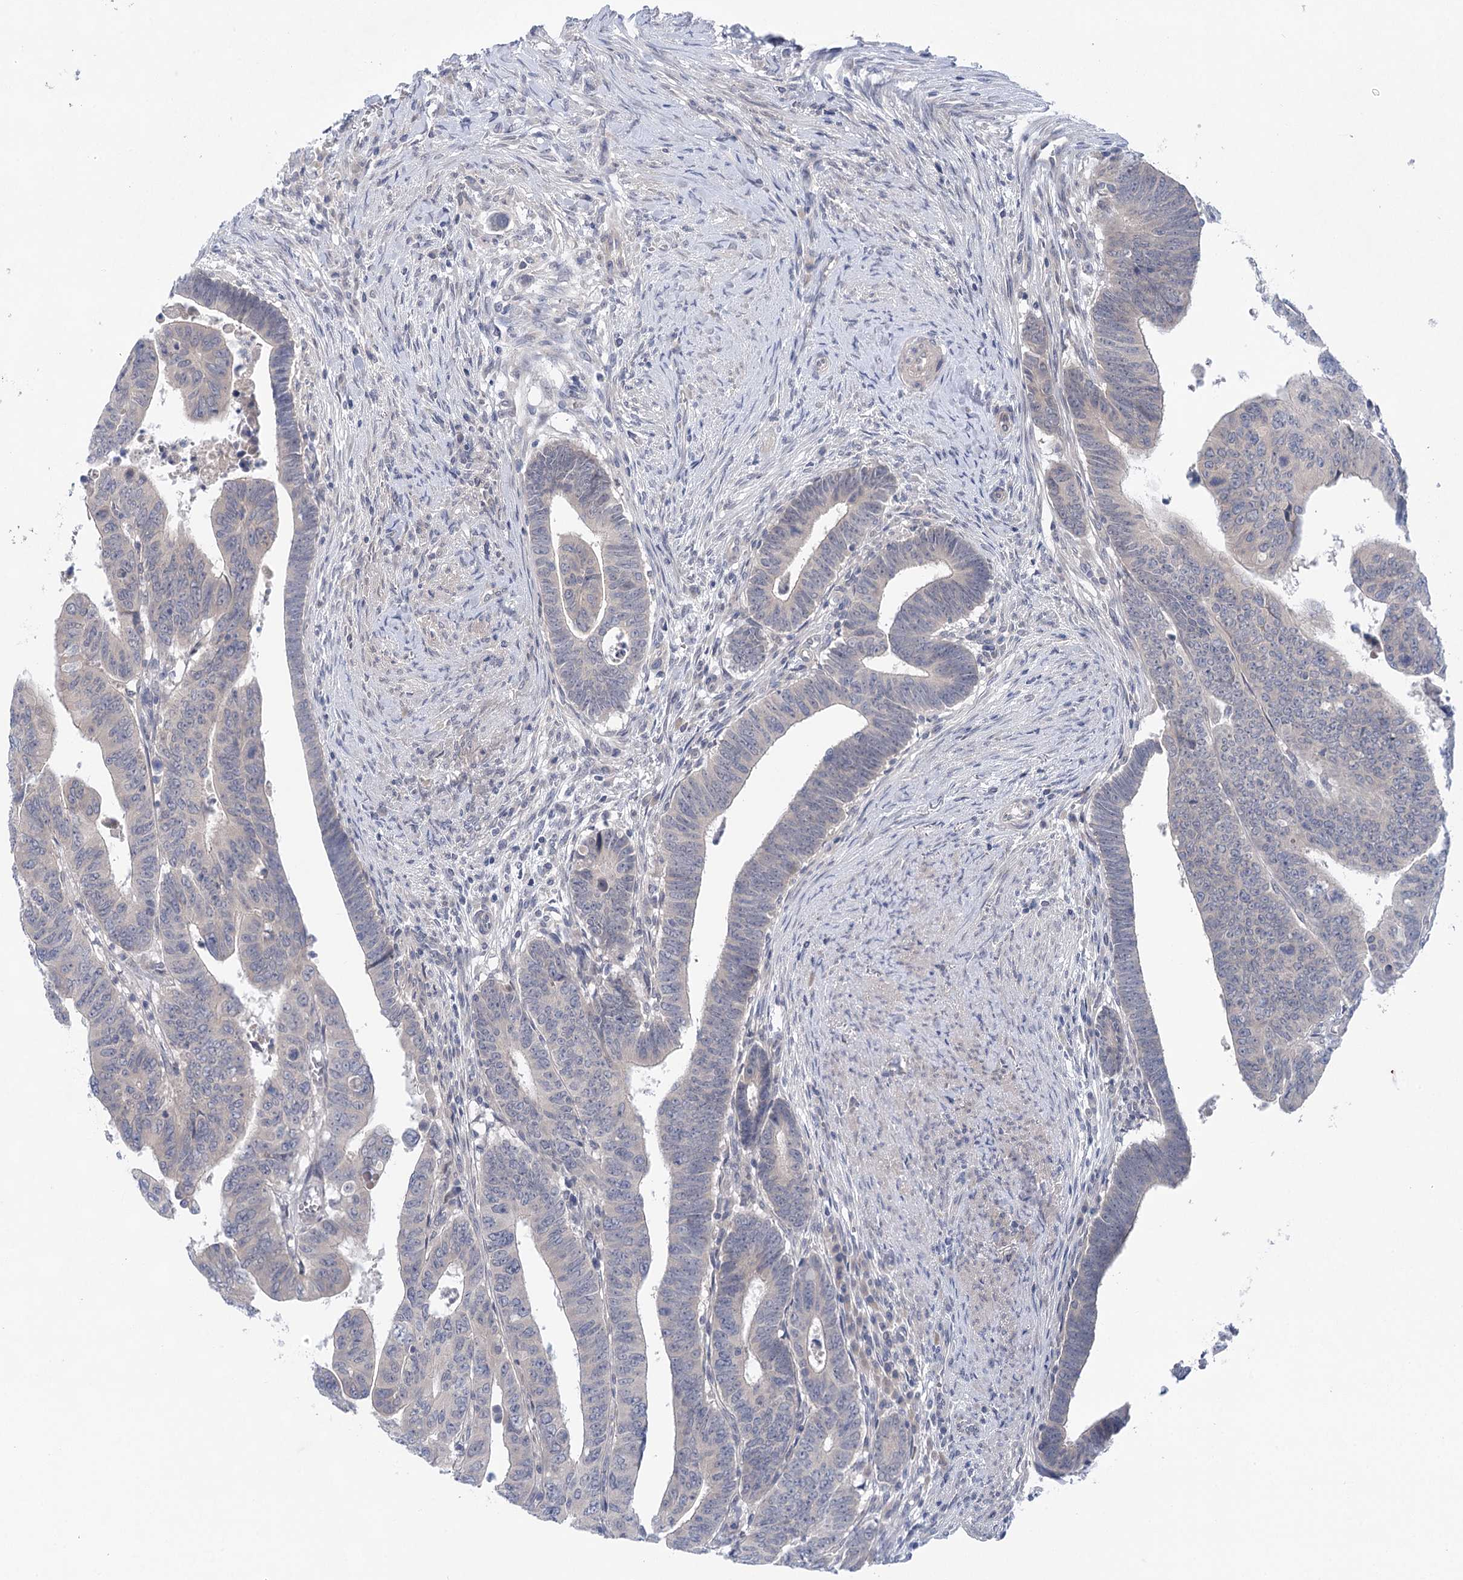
{"staining": {"intensity": "negative", "quantity": "none", "location": "none"}, "tissue": "colorectal cancer", "cell_type": "Tumor cells", "image_type": "cancer", "snomed": [{"axis": "morphology", "description": "Normal tissue, NOS"}, {"axis": "morphology", "description": "Adenocarcinoma, NOS"}, {"axis": "topography", "description": "Rectum"}], "caption": "Tumor cells are negative for brown protein staining in colorectal cancer.", "gene": "LALBA", "patient": {"sex": "female", "age": 65}}